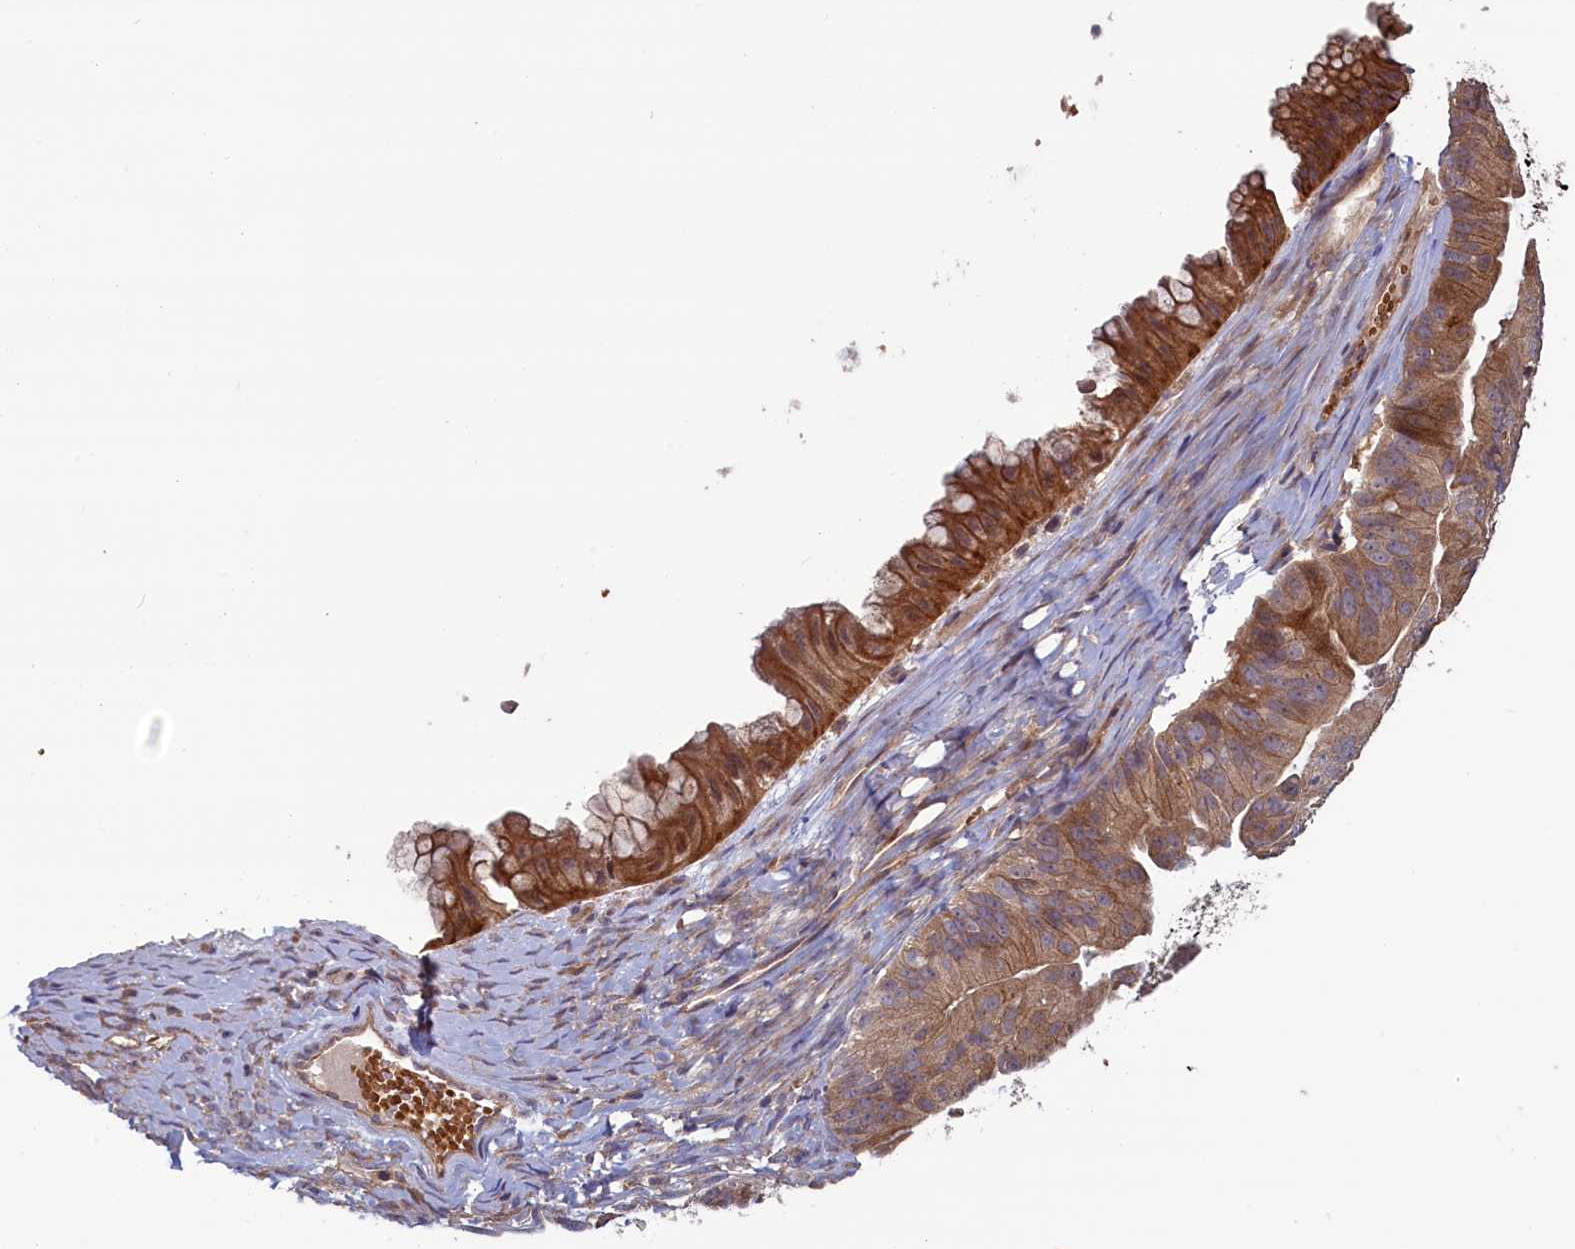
{"staining": {"intensity": "moderate", "quantity": ">75%", "location": "cytoplasmic/membranous"}, "tissue": "ovarian cancer", "cell_type": "Tumor cells", "image_type": "cancer", "snomed": [{"axis": "morphology", "description": "Cystadenocarcinoma, mucinous, NOS"}, {"axis": "topography", "description": "Ovary"}], "caption": "Human mucinous cystadenocarcinoma (ovarian) stained with a brown dye reveals moderate cytoplasmic/membranous positive staining in approximately >75% of tumor cells.", "gene": "CIAO2B", "patient": {"sex": "female", "age": 61}}